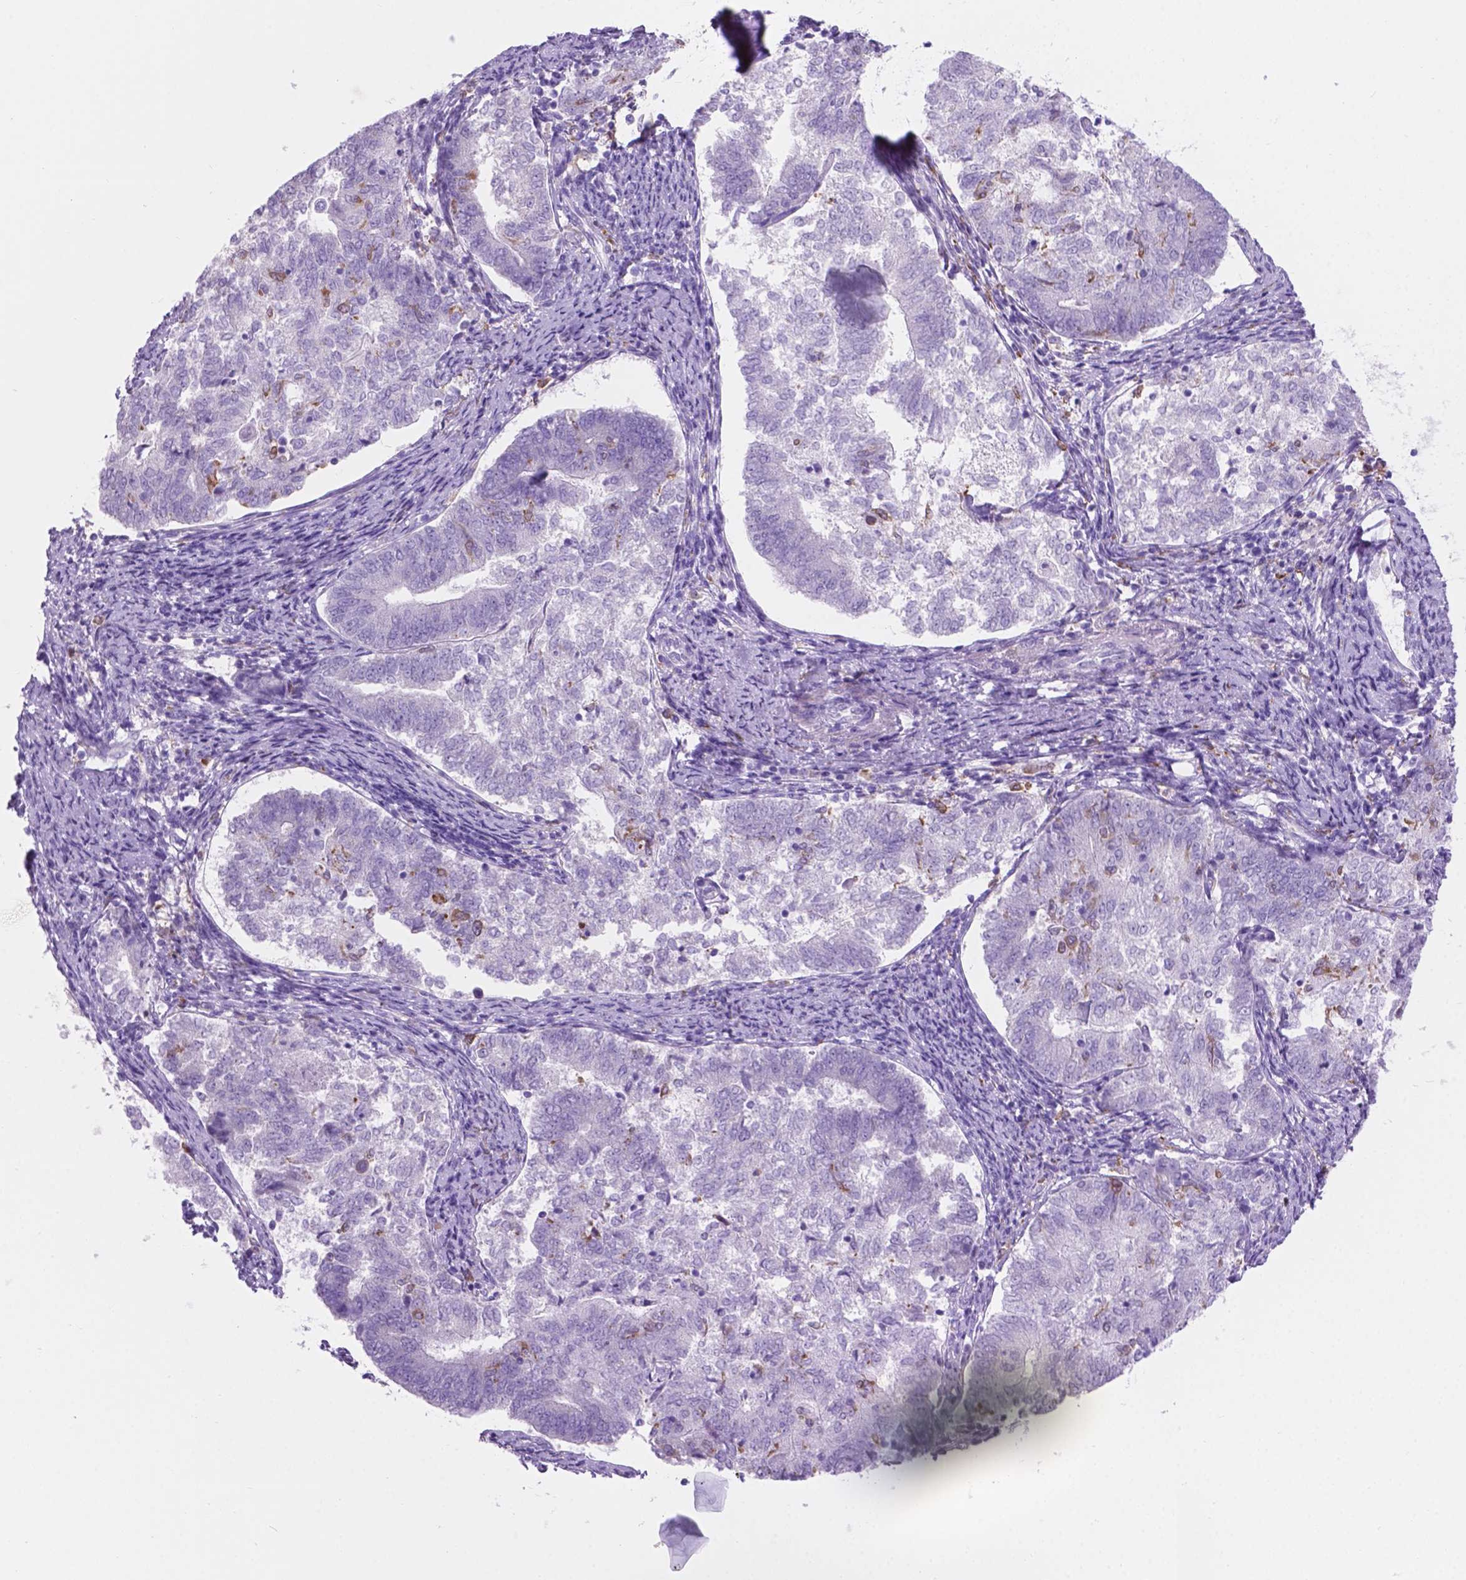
{"staining": {"intensity": "negative", "quantity": "none", "location": "none"}, "tissue": "endometrial cancer", "cell_type": "Tumor cells", "image_type": "cancer", "snomed": [{"axis": "morphology", "description": "Adenocarcinoma, NOS"}, {"axis": "topography", "description": "Endometrium"}], "caption": "There is no significant expression in tumor cells of endometrial adenocarcinoma.", "gene": "GRIN2B", "patient": {"sex": "female", "age": 65}}